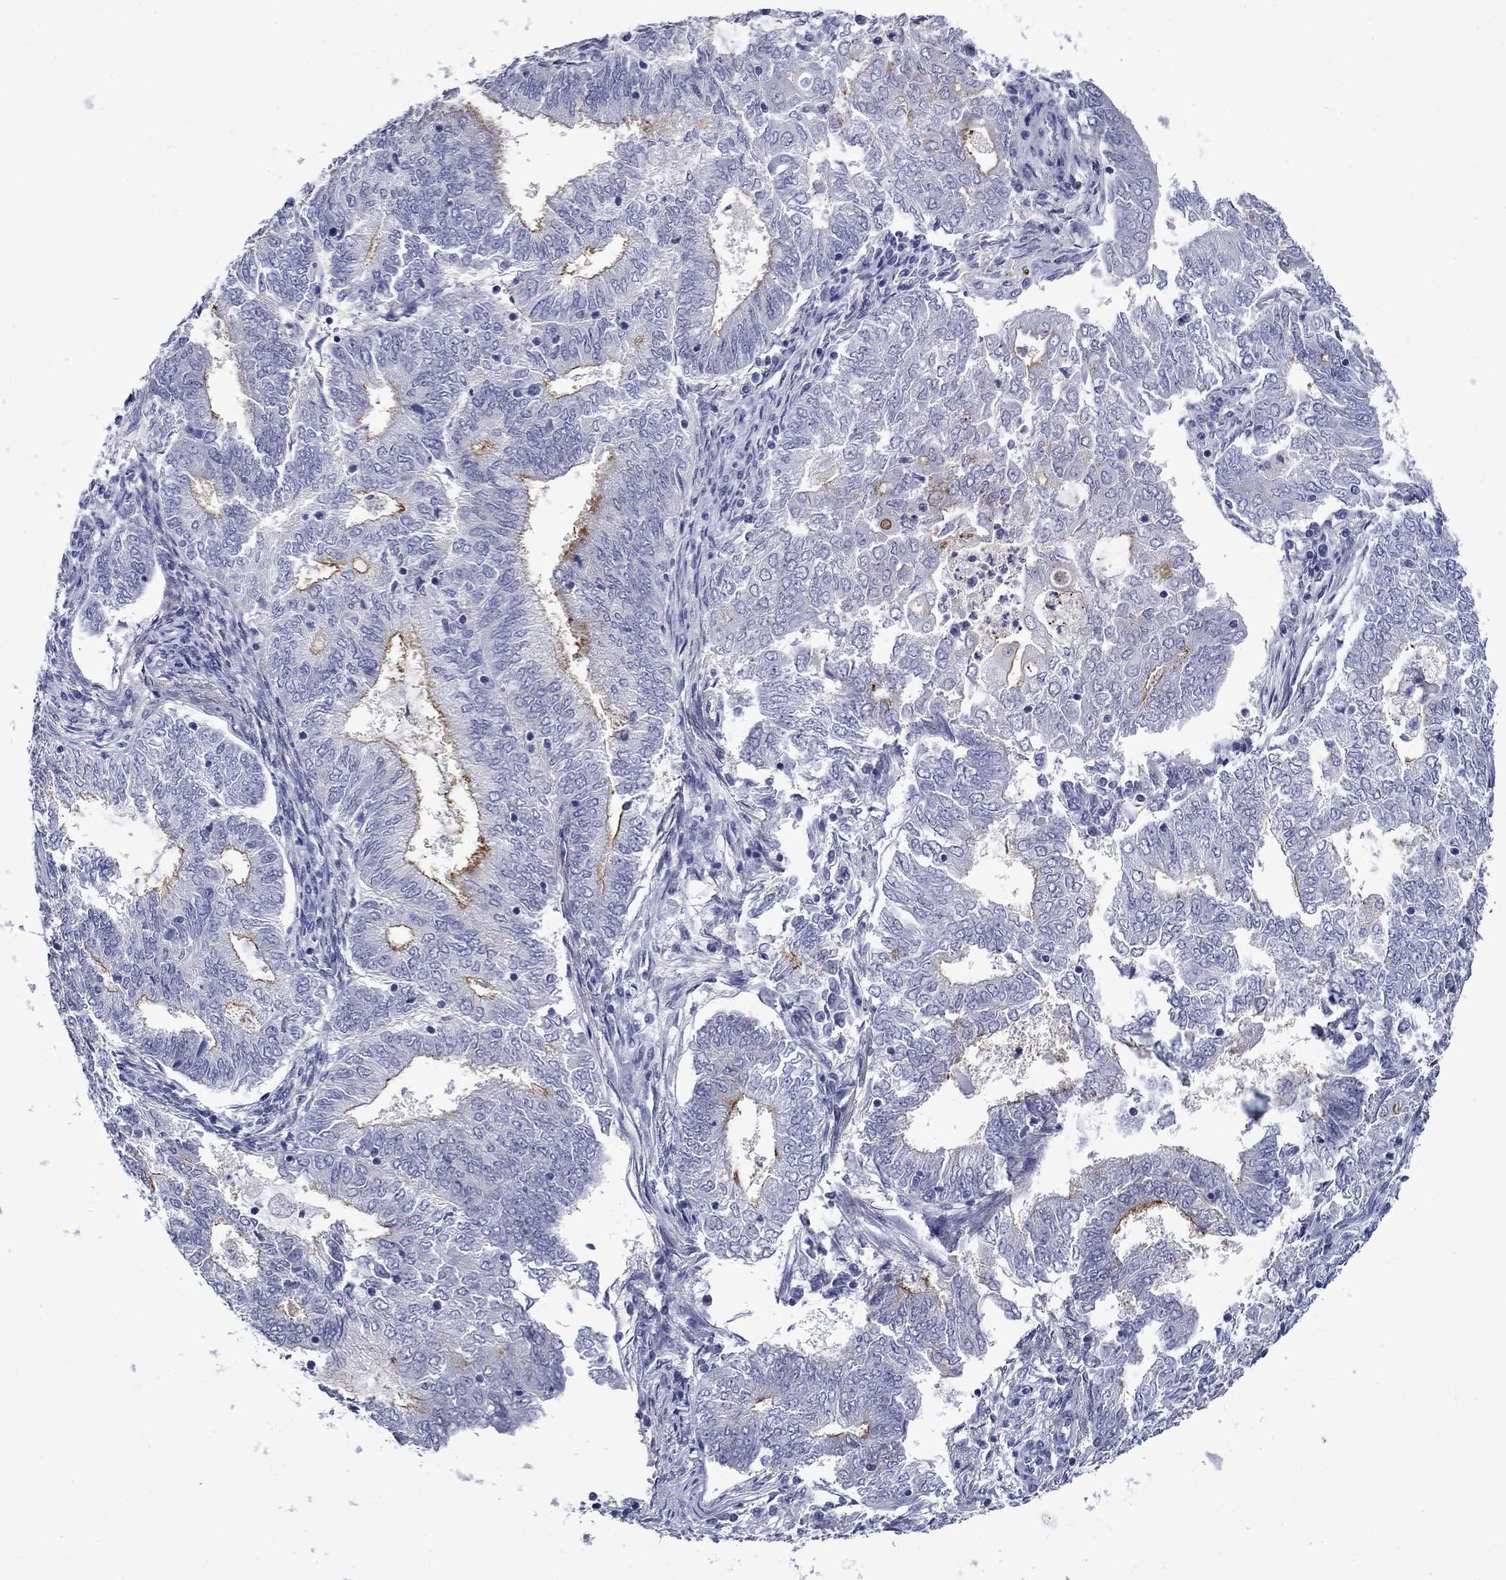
{"staining": {"intensity": "moderate", "quantity": "<25%", "location": "cytoplasmic/membranous"}, "tissue": "endometrial cancer", "cell_type": "Tumor cells", "image_type": "cancer", "snomed": [{"axis": "morphology", "description": "Adenocarcinoma, NOS"}, {"axis": "topography", "description": "Endometrium"}], "caption": "Endometrial cancer stained with DAB (3,3'-diaminobenzidine) immunohistochemistry (IHC) reveals low levels of moderate cytoplasmic/membranous staining in approximately <25% of tumor cells.", "gene": "C4orf19", "patient": {"sex": "female", "age": 62}}